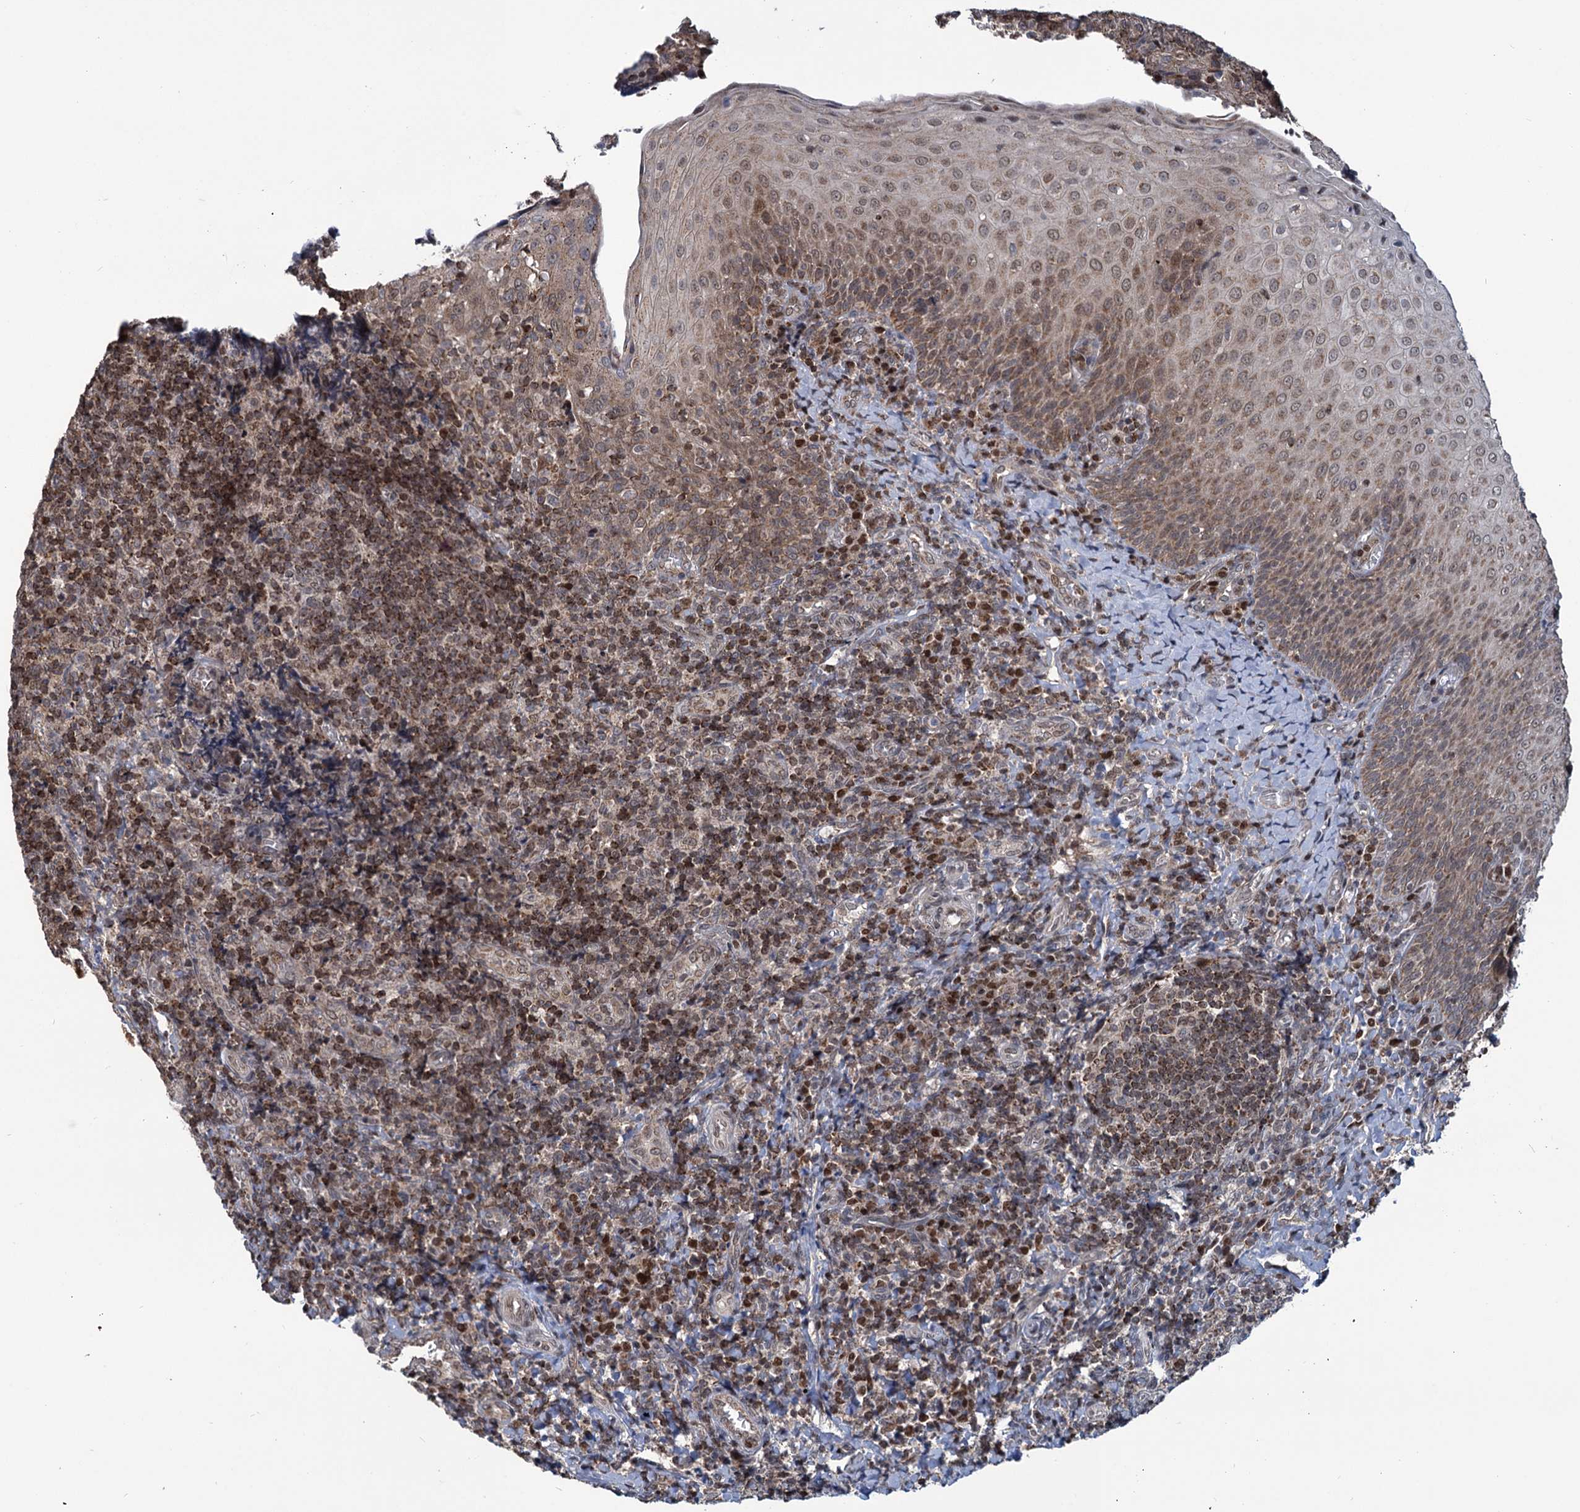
{"staining": {"intensity": "moderate", "quantity": "<25%", "location": "nuclear"}, "tissue": "tonsil", "cell_type": "Germinal center cells", "image_type": "normal", "snomed": [{"axis": "morphology", "description": "Normal tissue, NOS"}, {"axis": "topography", "description": "Tonsil"}], "caption": "Moderate nuclear expression is appreciated in about <25% of germinal center cells in normal tonsil.", "gene": "PHC3", "patient": {"sex": "female", "age": 19}}